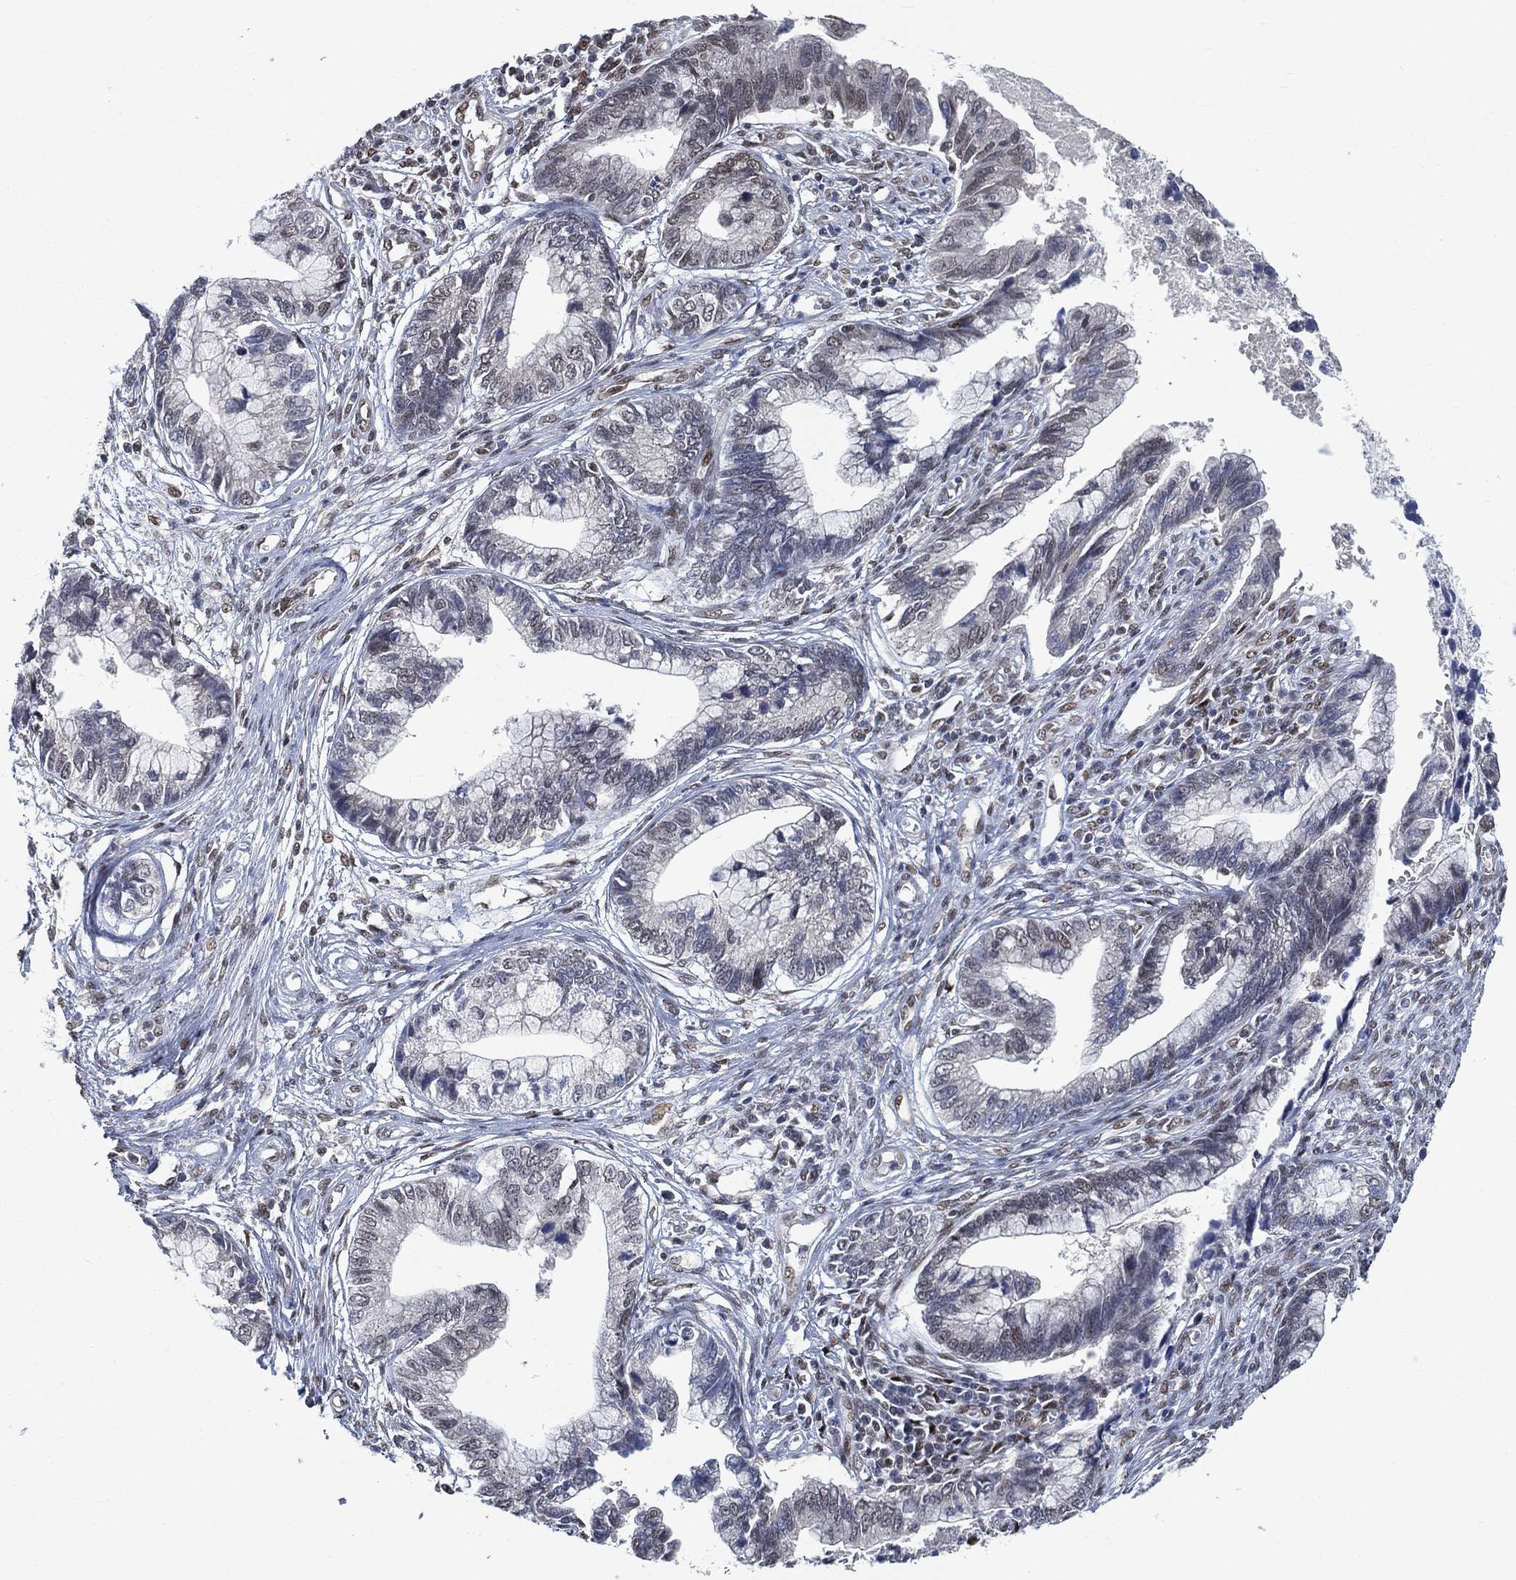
{"staining": {"intensity": "negative", "quantity": "none", "location": "none"}, "tissue": "cervical cancer", "cell_type": "Tumor cells", "image_type": "cancer", "snomed": [{"axis": "morphology", "description": "Adenocarcinoma, NOS"}, {"axis": "topography", "description": "Cervix"}], "caption": "Immunohistochemistry (IHC) of human cervical cancer demonstrates no expression in tumor cells.", "gene": "YLPM1", "patient": {"sex": "female", "age": 44}}